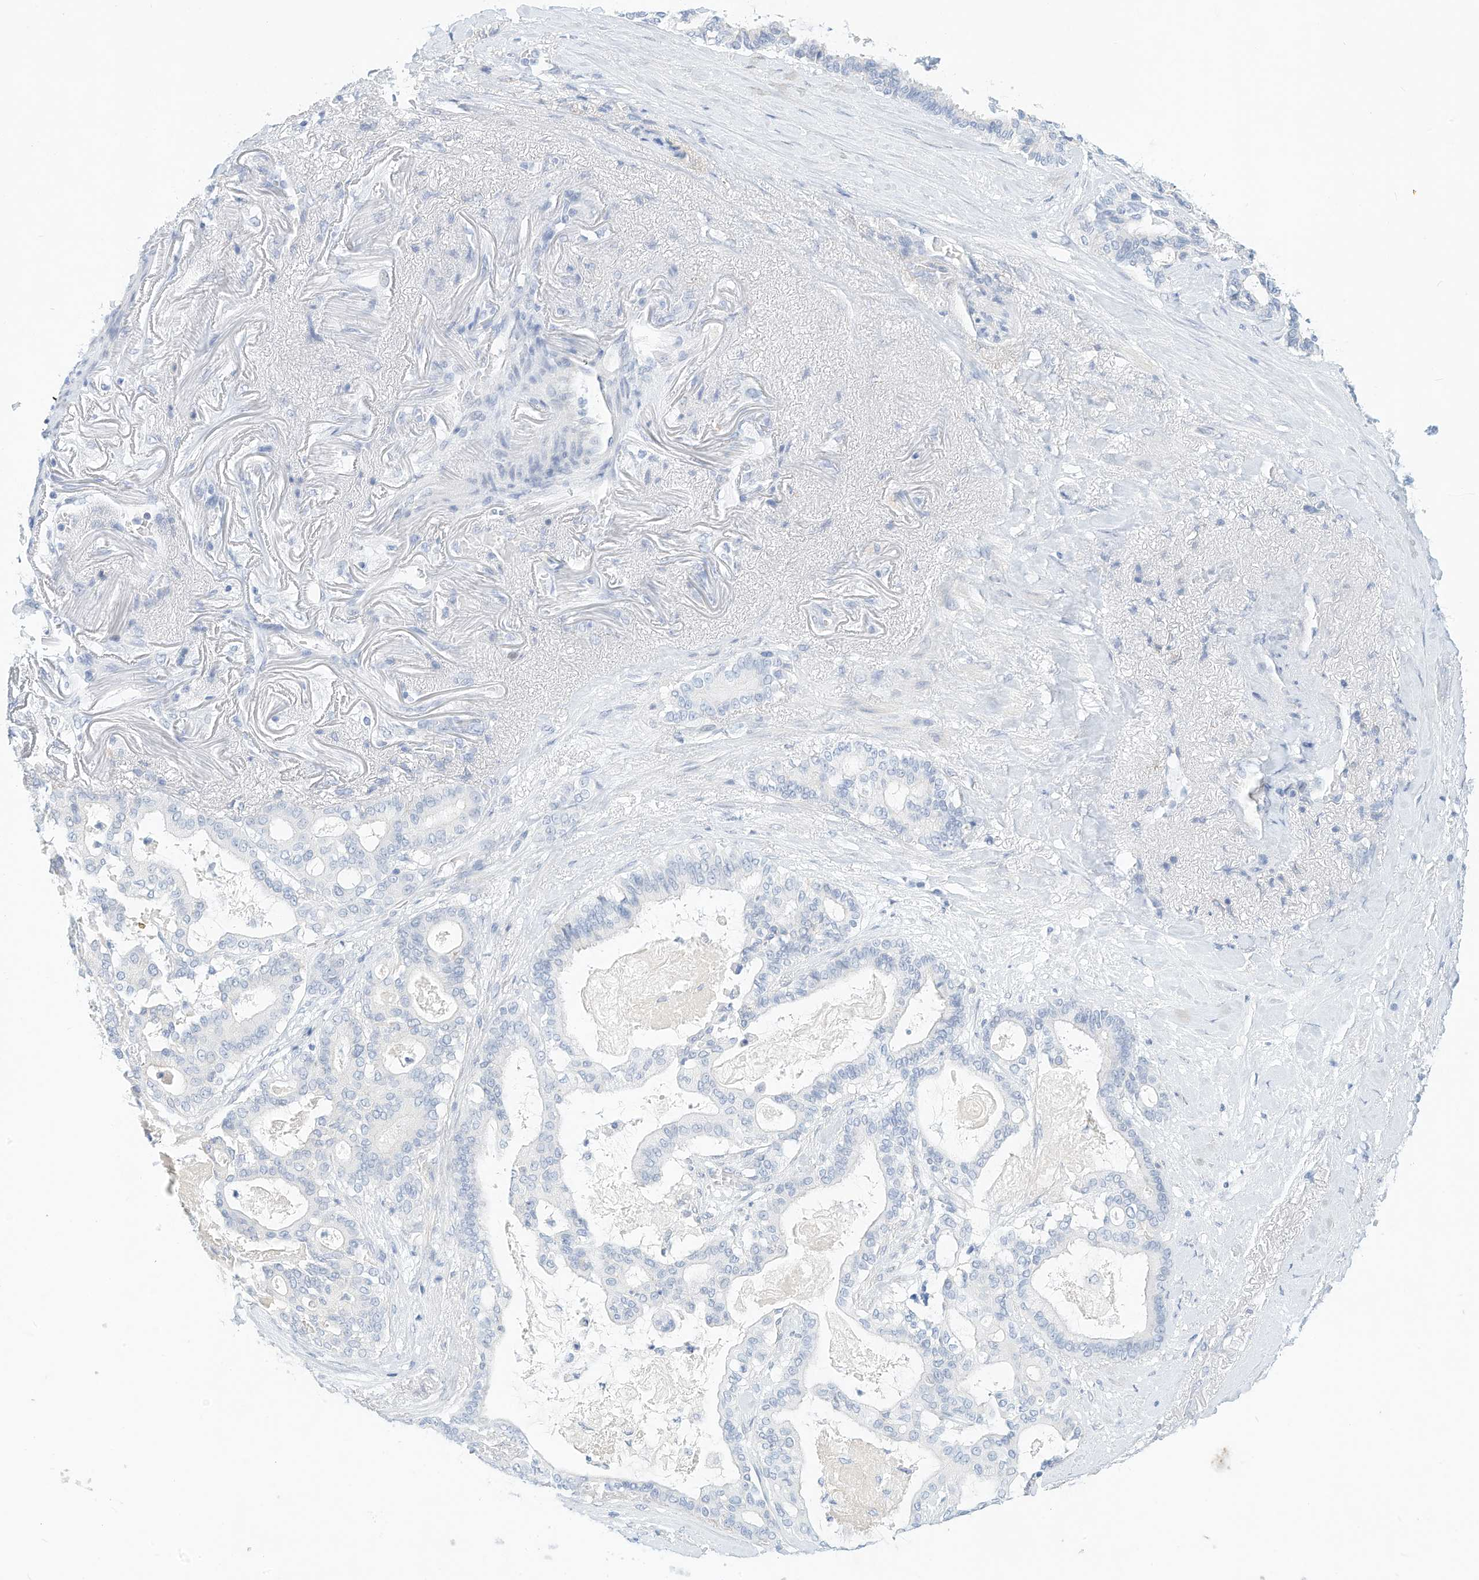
{"staining": {"intensity": "negative", "quantity": "none", "location": "none"}, "tissue": "pancreatic cancer", "cell_type": "Tumor cells", "image_type": "cancer", "snomed": [{"axis": "morphology", "description": "Adenocarcinoma, NOS"}, {"axis": "topography", "description": "Pancreas"}], "caption": "High magnification brightfield microscopy of pancreatic cancer (adenocarcinoma) stained with DAB (brown) and counterstained with hematoxylin (blue): tumor cells show no significant positivity. (Stains: DAB immunohistochemistry (IHC) with hematoxylin counter stain, Microscopy: brightfield microscopy at high magnification).", "gene": "SPOCD1", "patient": {"sex": "male", "age": 63}}